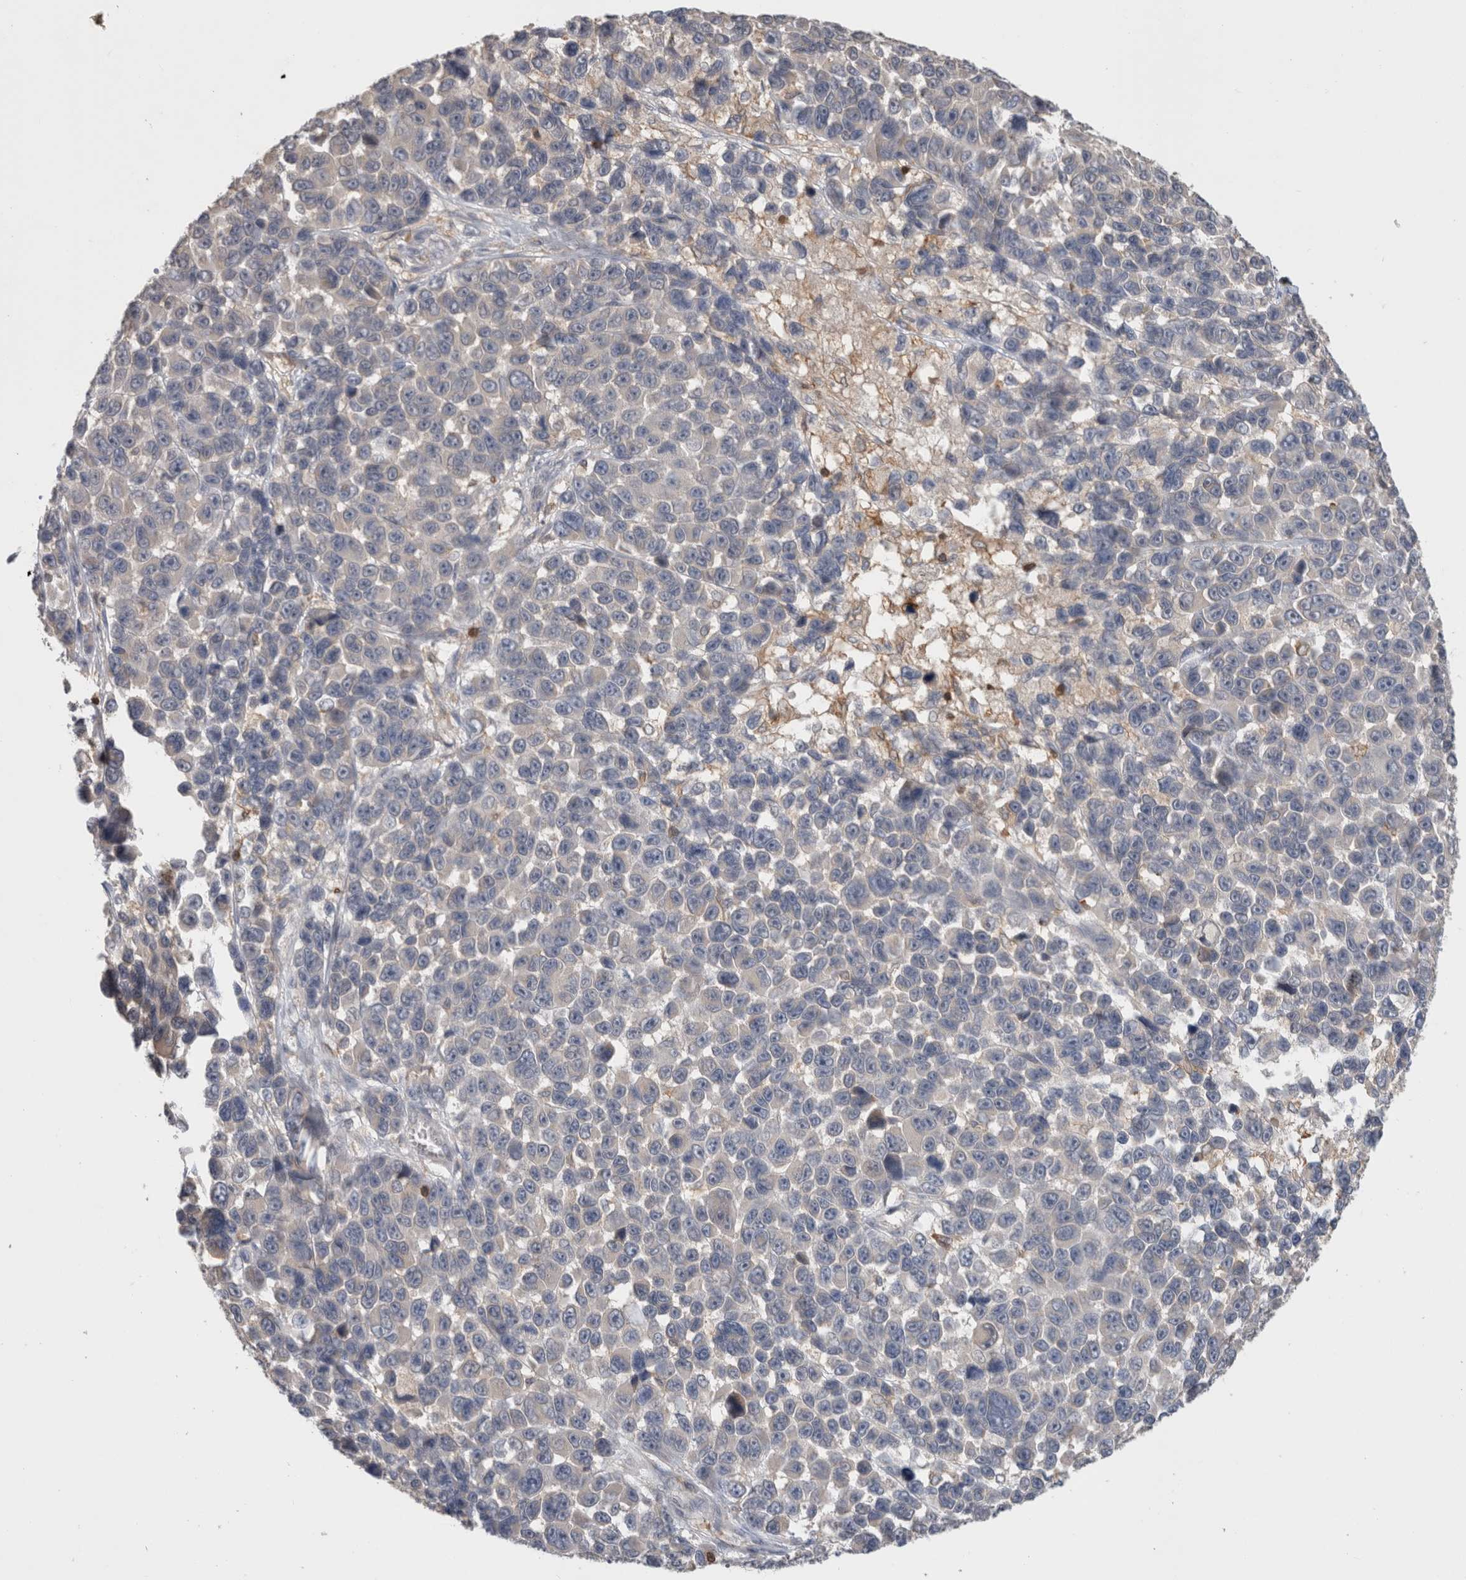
{"staining": {"intensity": "negative", "quantity": "none", "location": "none"}, "tissue": "melanoma", "cell_type": "Tumor cells", "image_type": "cancer", "snomed": [{"axis": "morphology", "description": "Malignant melanoma, NOS"}, {"axis": "topography", "description": "Skin"}], "caption": "Immunohistochemistry image of melanoma stained for a protein (brown), which reveals no staining in tumor cells.", "gene": "GFRA2", "patient": {"sex": "male", "age": 53}}